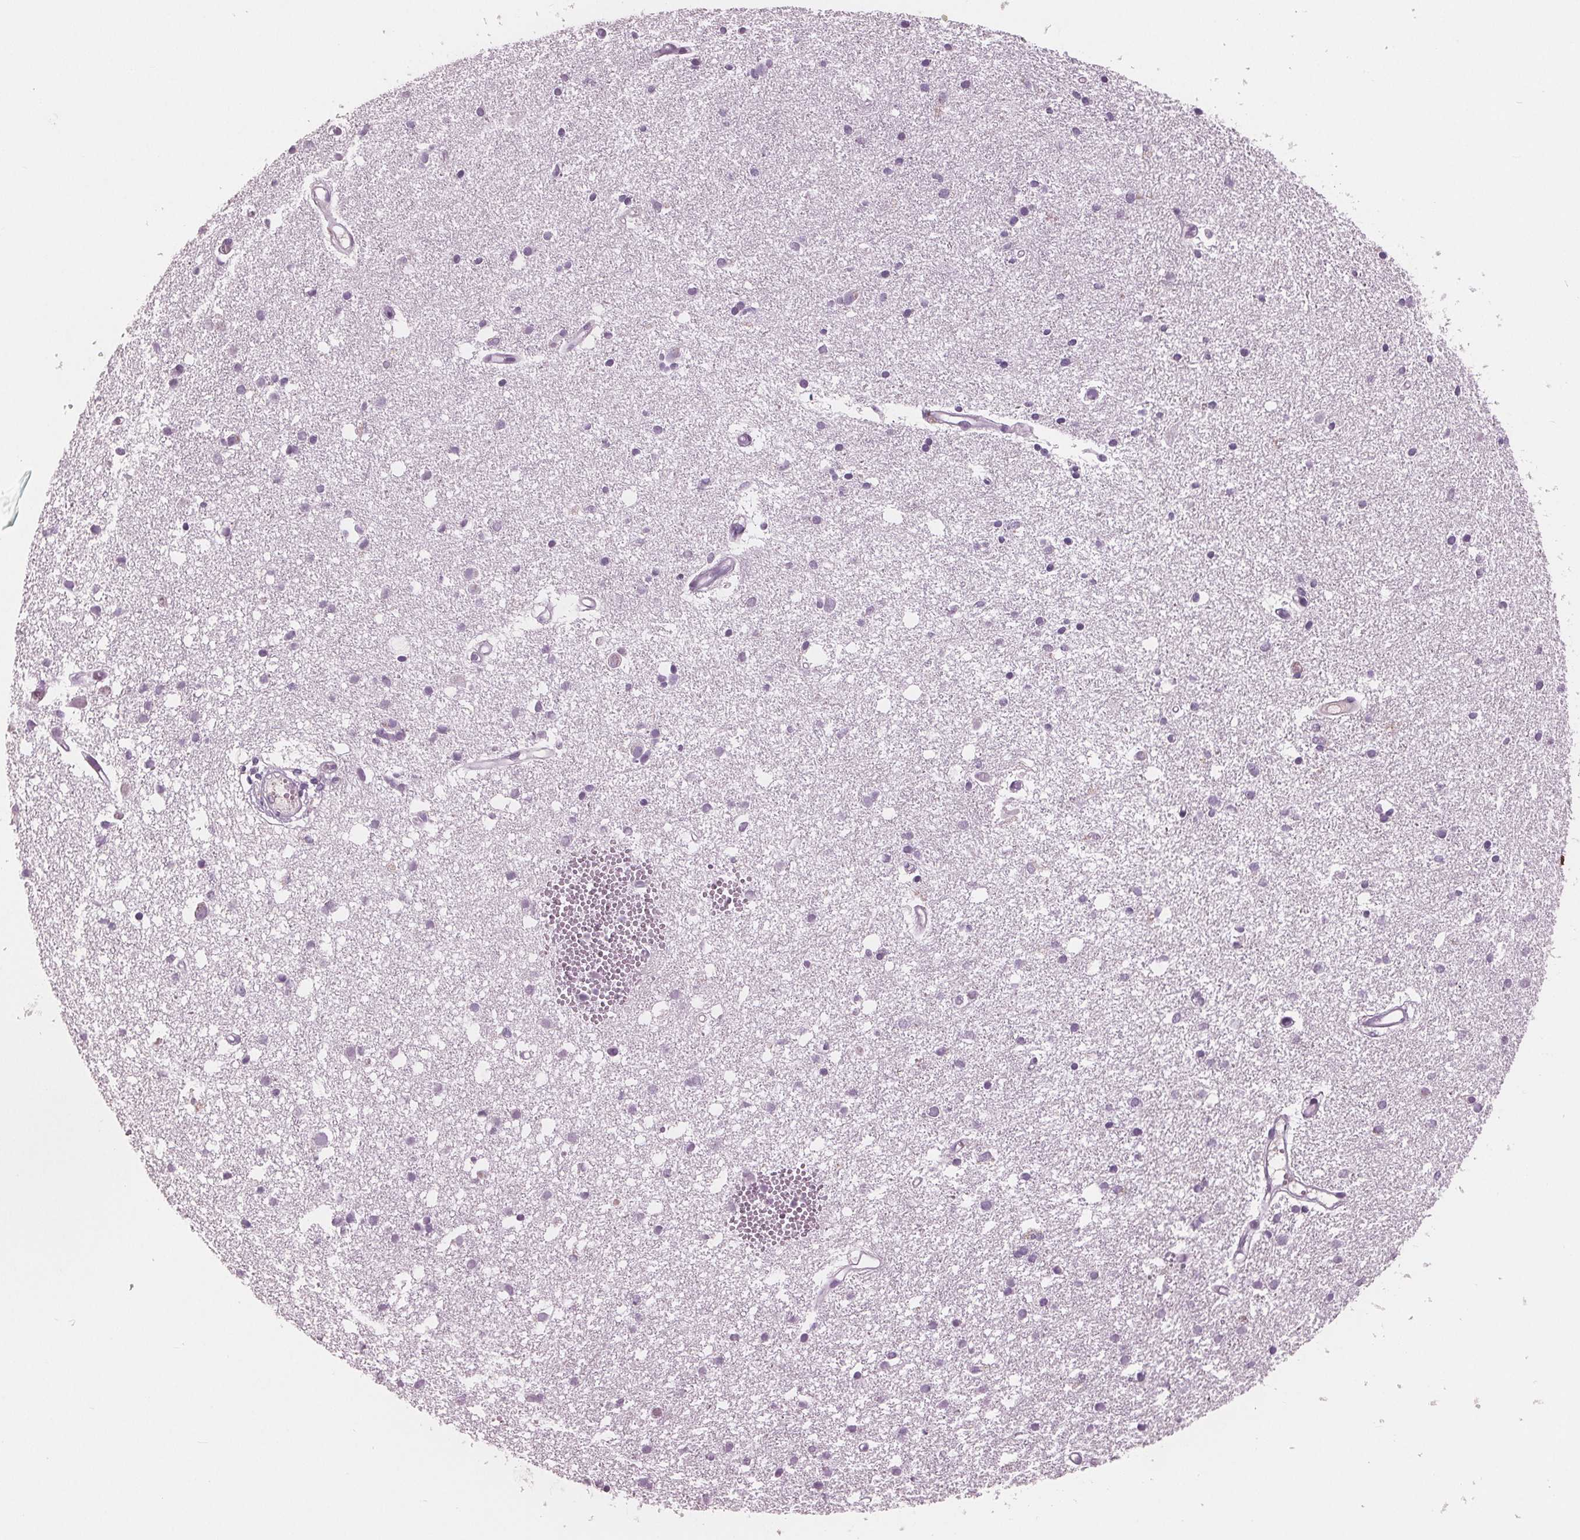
{"staining": {"intensity": "negative", "quantity": "none", "location": "none"}, "tissue": "cerebral cortex", "cell_type": "Endothelial cells", "image_type": "normal", "snomed": [{"axis": "morphology", "description": "Normal tissue, NOS"}, {"axis": "morphology", "description": "Glioma, malignant, High grade"}, {"axis": "topography", "description": "Cerebral cortex"}], "caption": "Protein analysis of benign cerebral cortex reveals no significant expression in endothelial cells.", "gene": "AMBP", "patient": {"sex": "male", "age": 71}}